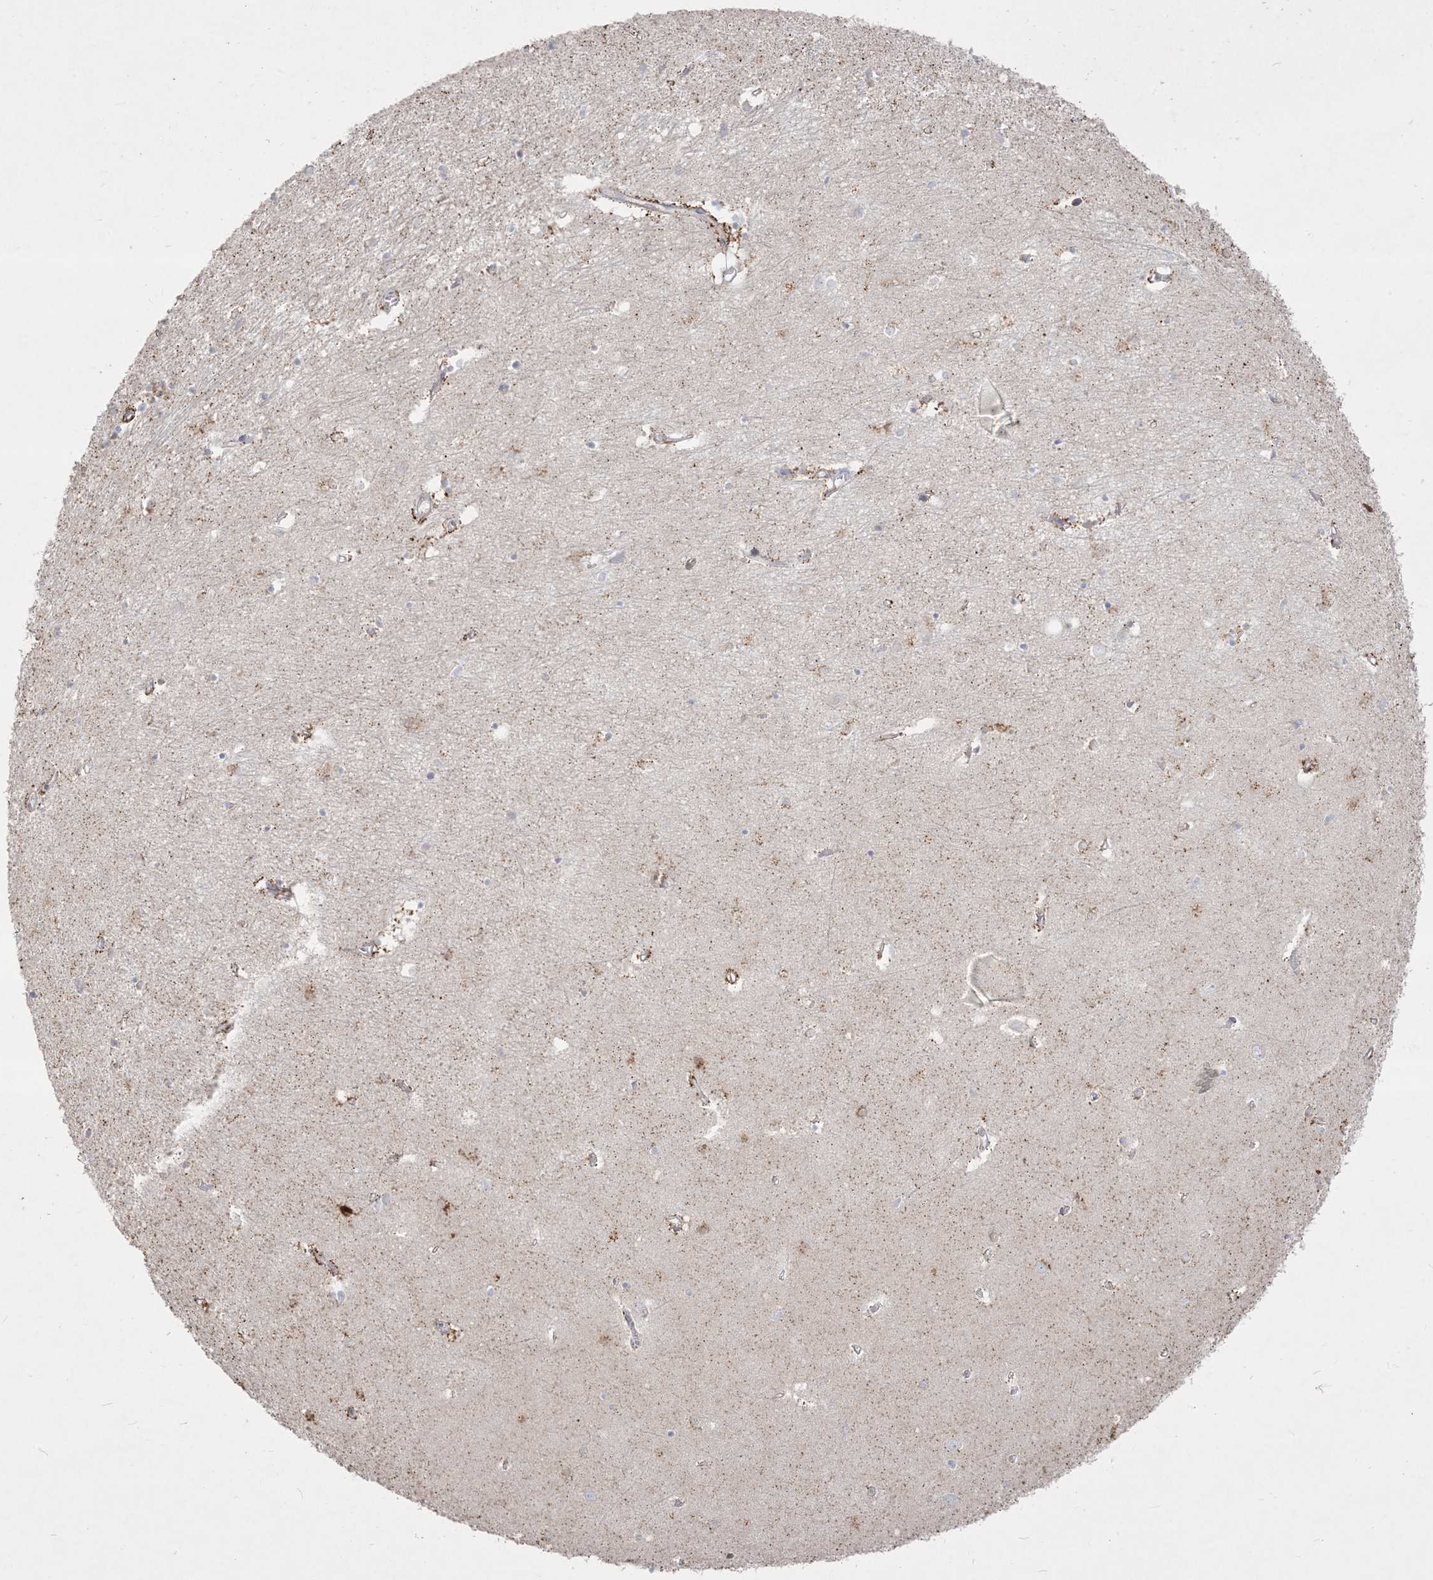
{"staining": {"intensity": "moderate", "quantity": "<25%", "location": "cytoplasmic/membranous"}, "tissue": "hippocampus", "cell_type": "Glial cells", "image_type": "normal", "snomed": [{"axis": "morphology", "description": "Normal tissue, NOS"}, {"axis": "topography", "description": "Hippocampus"}], "caption": "Protein staining of benign hippocampus exhibits moderate cytoplasmic/membranous positivity in about <25% of glial cells. (DAB = brown stain, brightfield microscopy at high magnification).", "gene": "BHLHE40", "patient": {"sex": "female", "age": 64}}